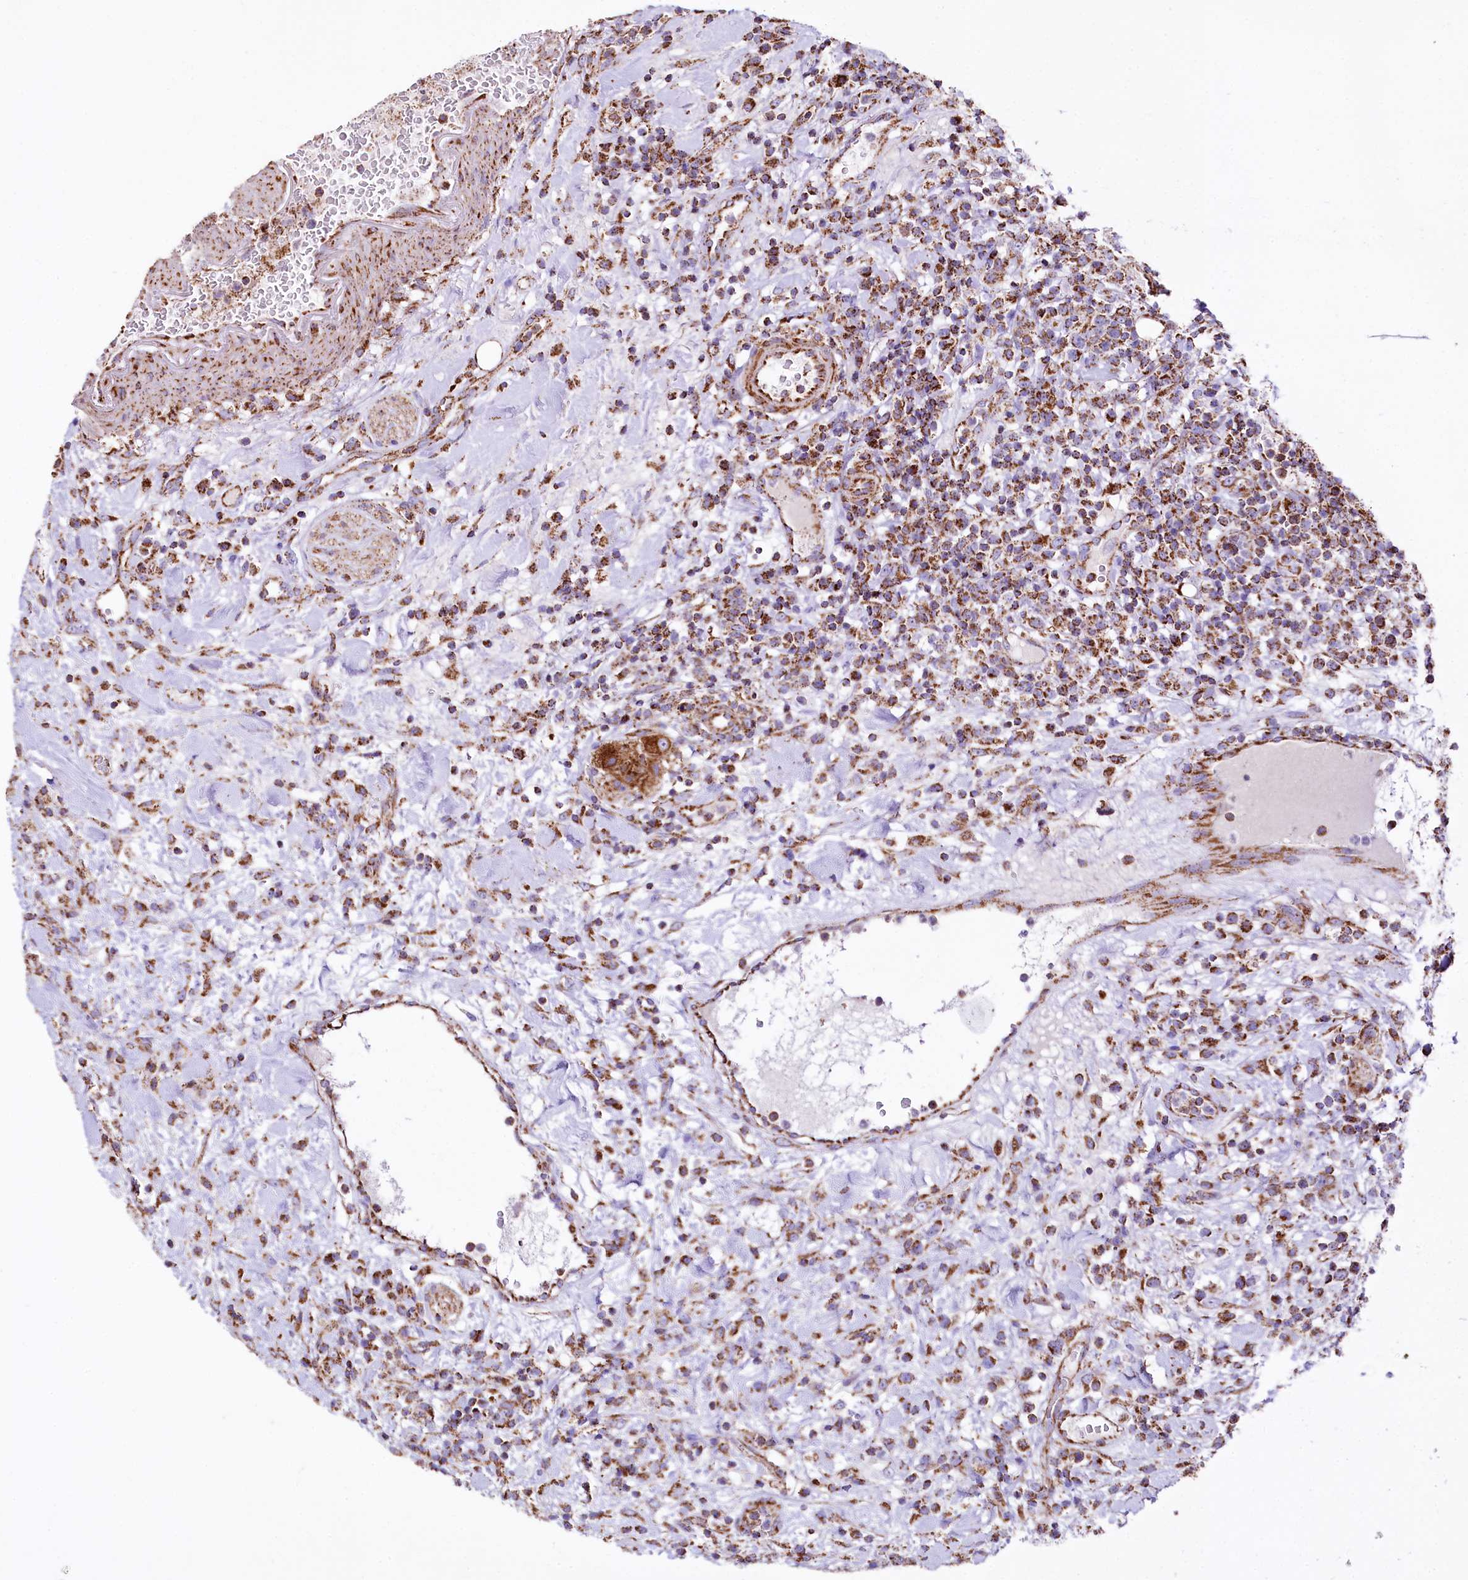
{"staining": {"intensity": "moderate", "quantity": ">75%", "location": "cytoplasmic/membranous"}, "tissue": "lymphoma", "cell_type": "Tumor cells", "image_type": "cancer", "snomed": [{"axis": "morphology", "description": "Malignant lymphoma, non-Hodgkin's type, High grade"}, {"axis": "topography", "description": "Colon"}], "caption": "Tumor cells demonstrate medium levels of moderate cytoplasmic/membranous positivity in approximately >75% of cells in malignant lymphoma, non-Hodgkin's type (high-grade). The protein is stained brown, and the nuclei are stained in blue (DAB (3,3'-diaminobenzidine) IHC with brightfield microscopy, high magnification).", "gene": "APLP2", "patient": {"sex": "female", "age": 53}}